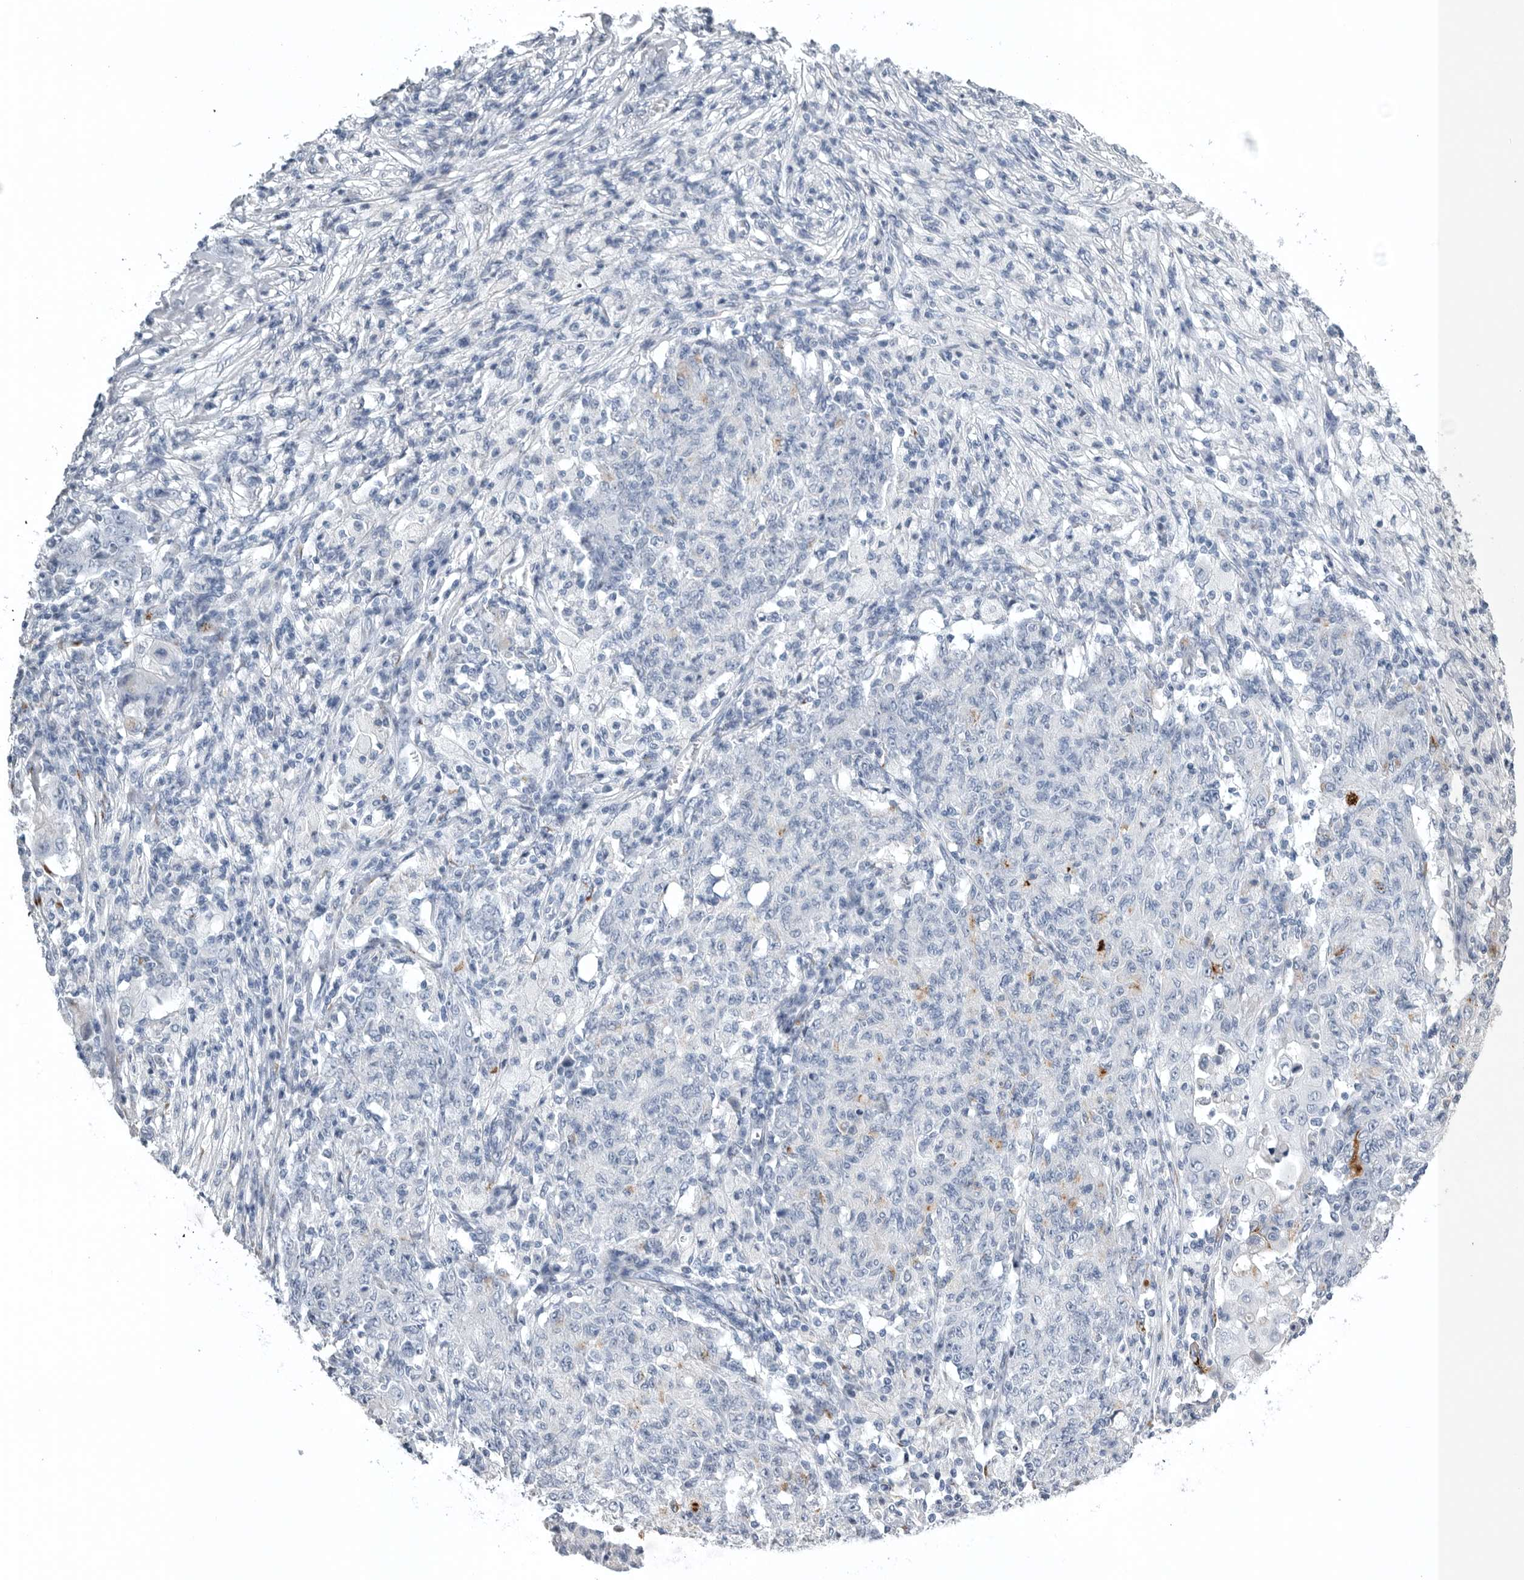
{"staining": {"intensity": "negative", "quantity": "none", "location": "none"}, "tissue": "ovarian cancer", "cell_type": "Tumor cells", "image_type": "cancer", "snomed": [{"axis": "morphology", "description": "Carcinoma, endometroid"}, {"axis": "topography", "description": "Ovary"}], "caption": "Ovarian cancer (endometroid carcinoma) stained for a protein using immunohistochemistry reveals no positivity tumor cells.", "gene": "TIMP1", "patient": {"sex": "female", "age": 42}}